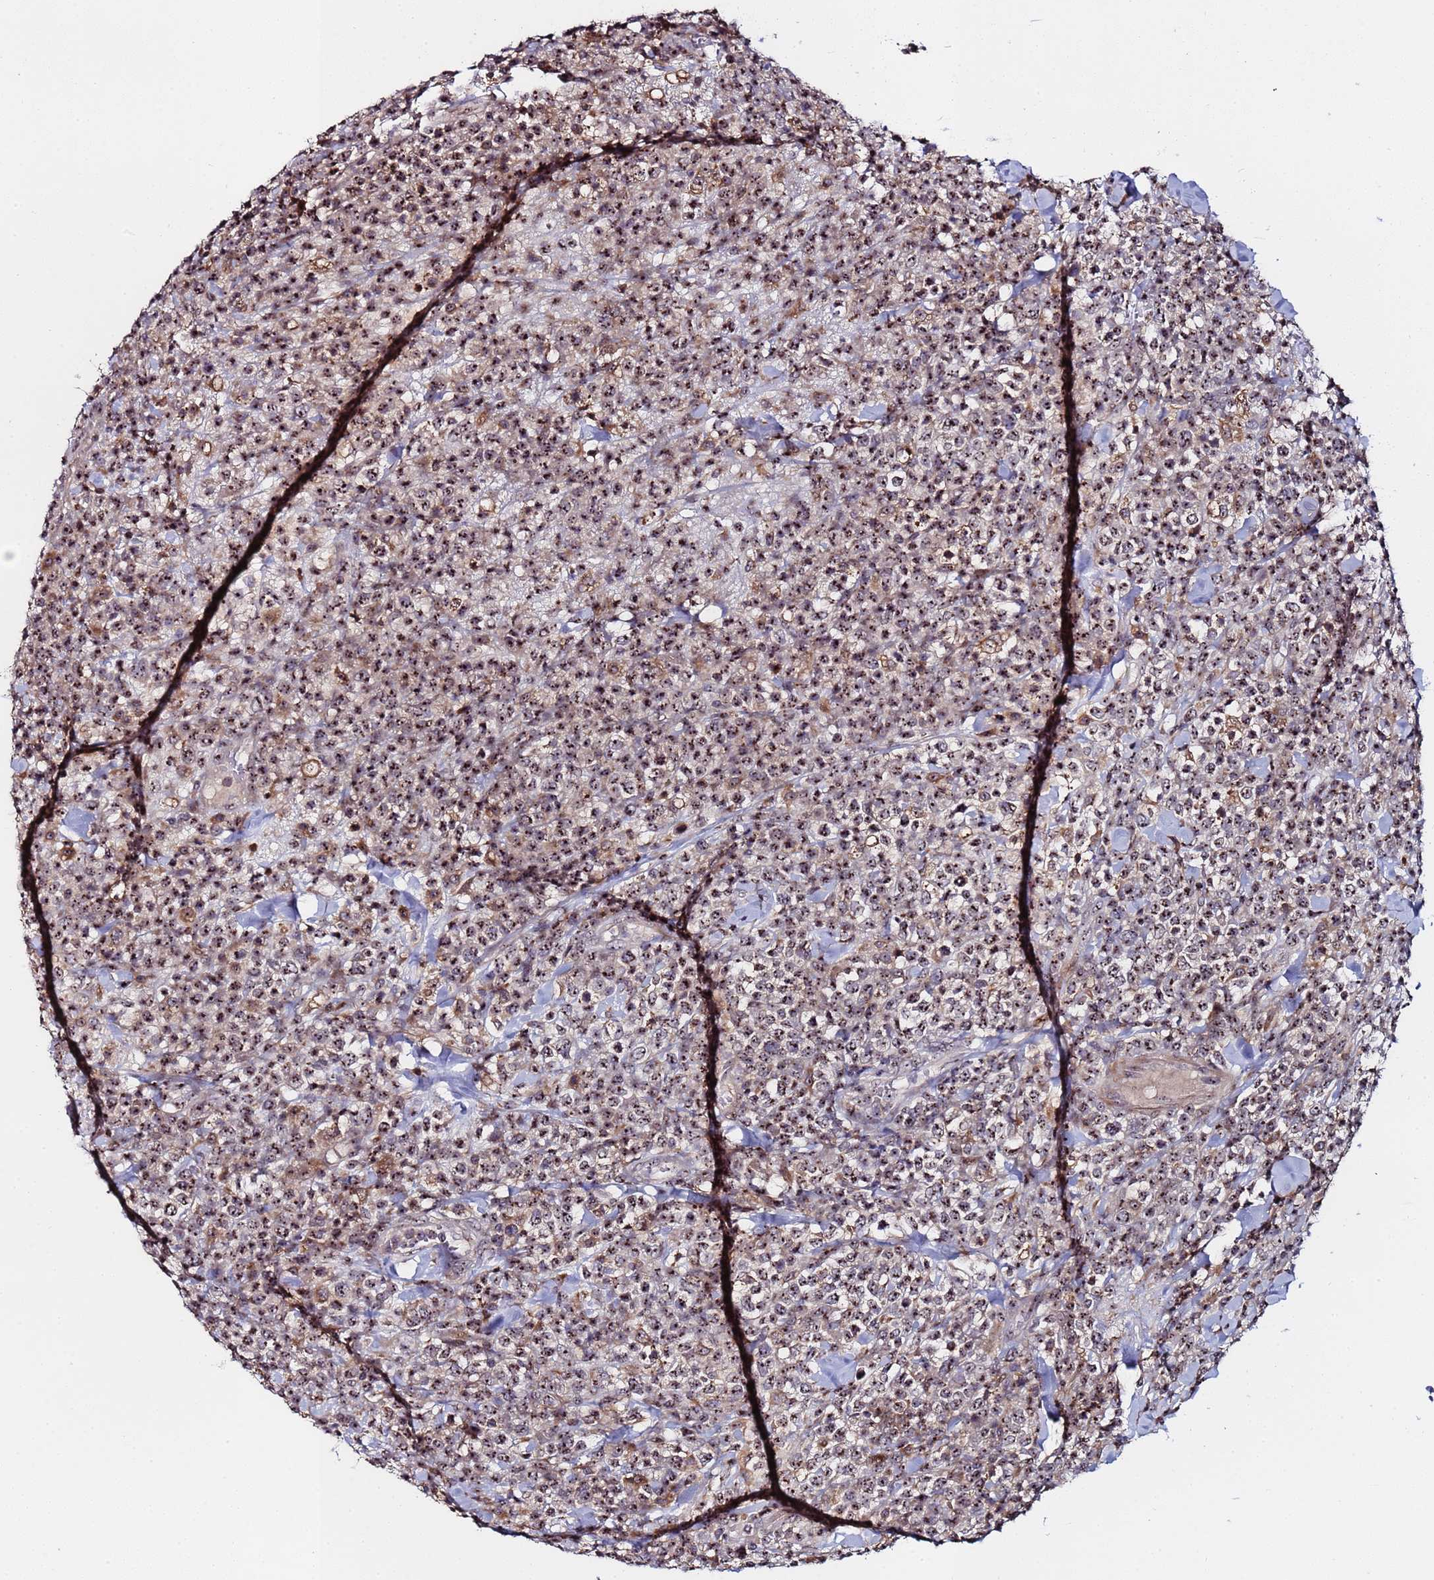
{"staining": {"intensity": "strong", "quantity": ">75%", "location": "nuclear"}, "tissue": "lymphoma", "cell_type": "Tumor cells", "image_type": "cancer", "snomed": [{"axis": "morphology", "description": "Malignant lymphoma, non-Hodgkin's type, High grade"}, {"axis": "topography", "description": "Colon"}], "caption": "Malignant lymphoma, non-Hodgkin's type (high-grade) stained with a protein marker displays strong staining in tumor cells.", "gene": "KRI1", "patient": {"sex": "female", "age": 53}}